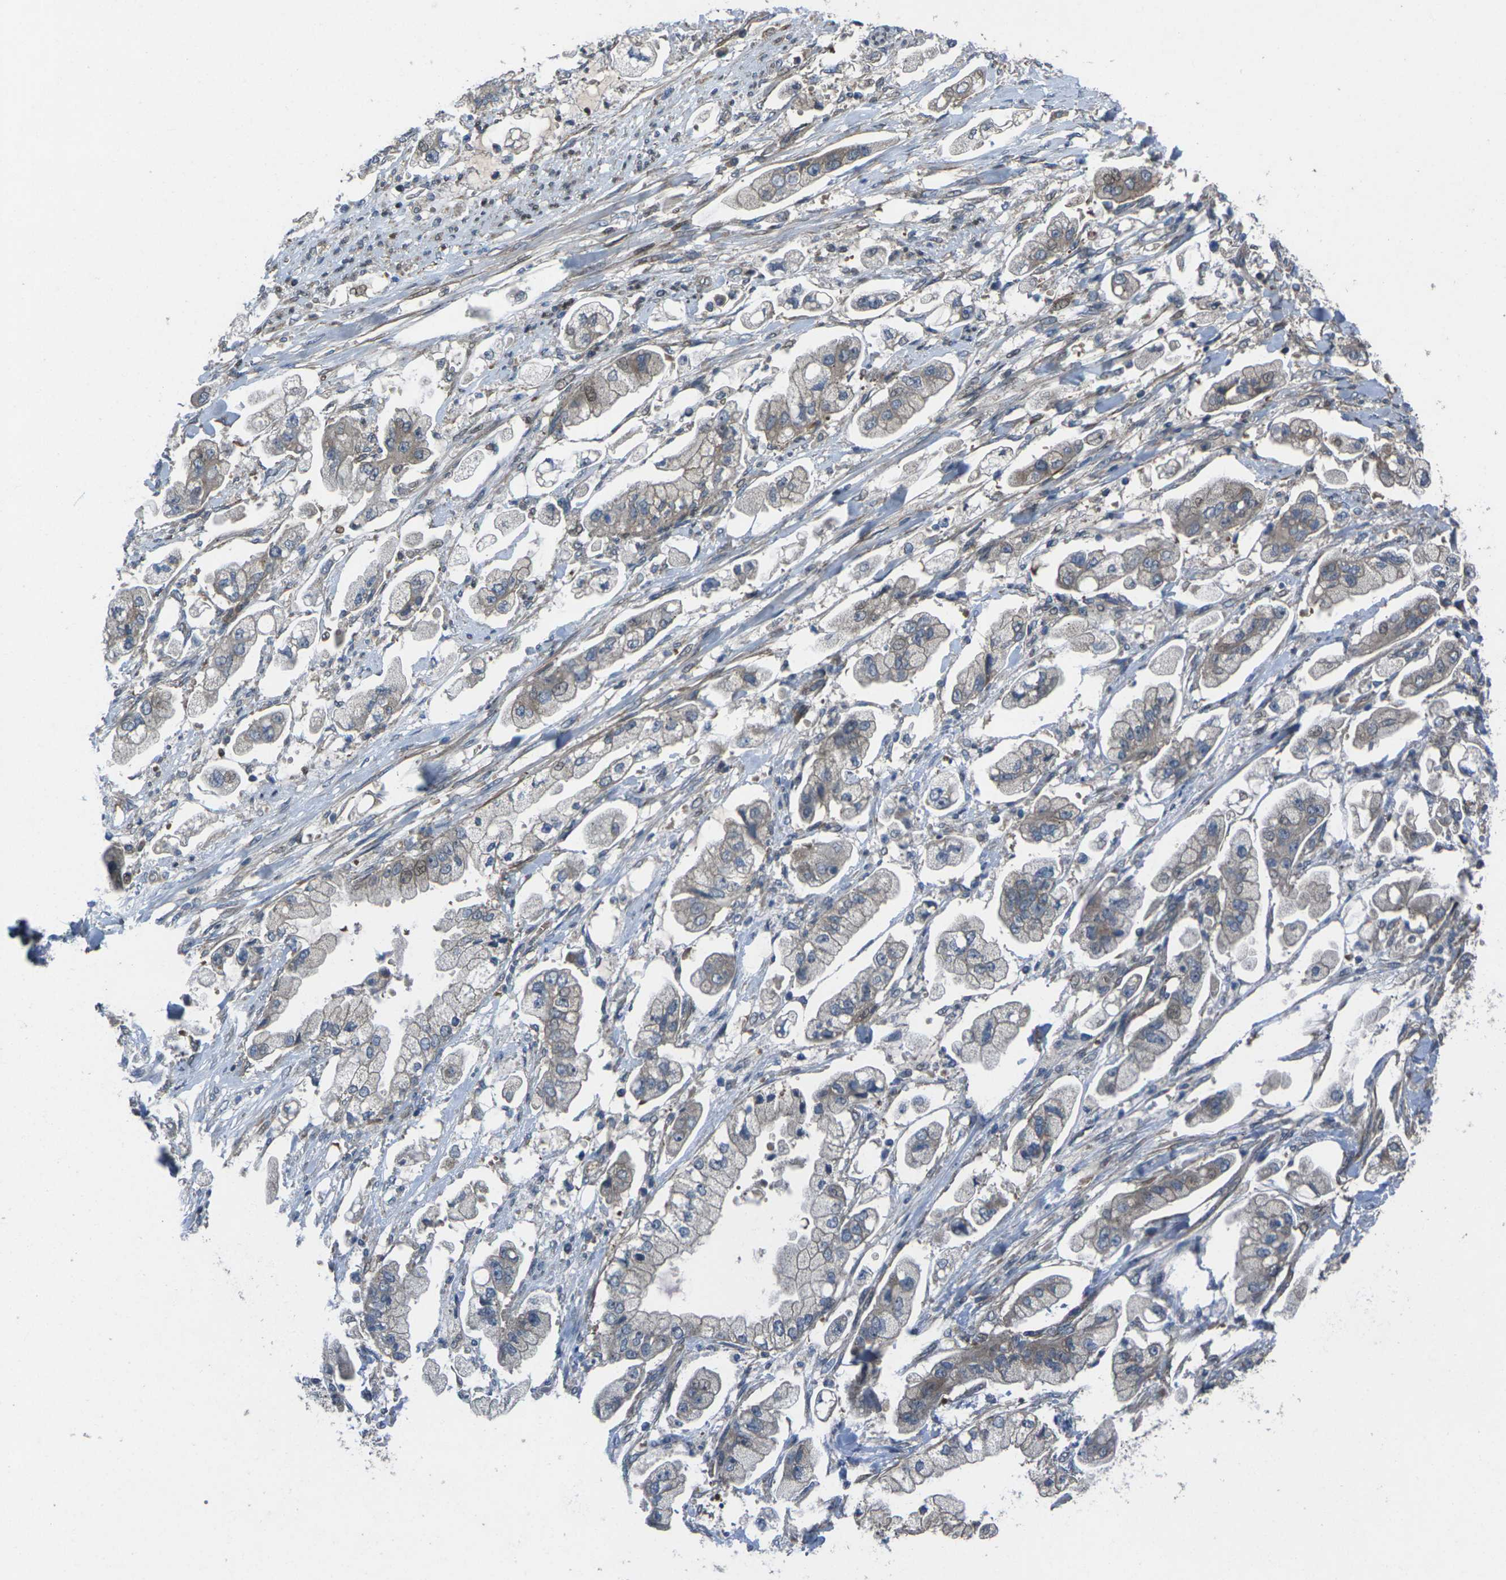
{"staining": {"intensity": "moderate", "quantity": "25%-75%", "location": "cytoplasmic/membranous"}, "tissue": "stomach cancer", "cell_type": "Tumor cells", "image_type": "cancer", "snomed": [{"axis": "morphology", "description": "Adenocarcinoma, NOS"}, {"axis": "topography", "description": "Stomach"}], "caption": "Immunohistochemical staining of stomach cancer (adenocarcinoma) demonstrates medium levels of moderate cytoplasmic/membranous protein expression in about 25%-75% of tumor cells.", "gene": "EDNRA", "patient": {"sex": "male", "age": 62}}